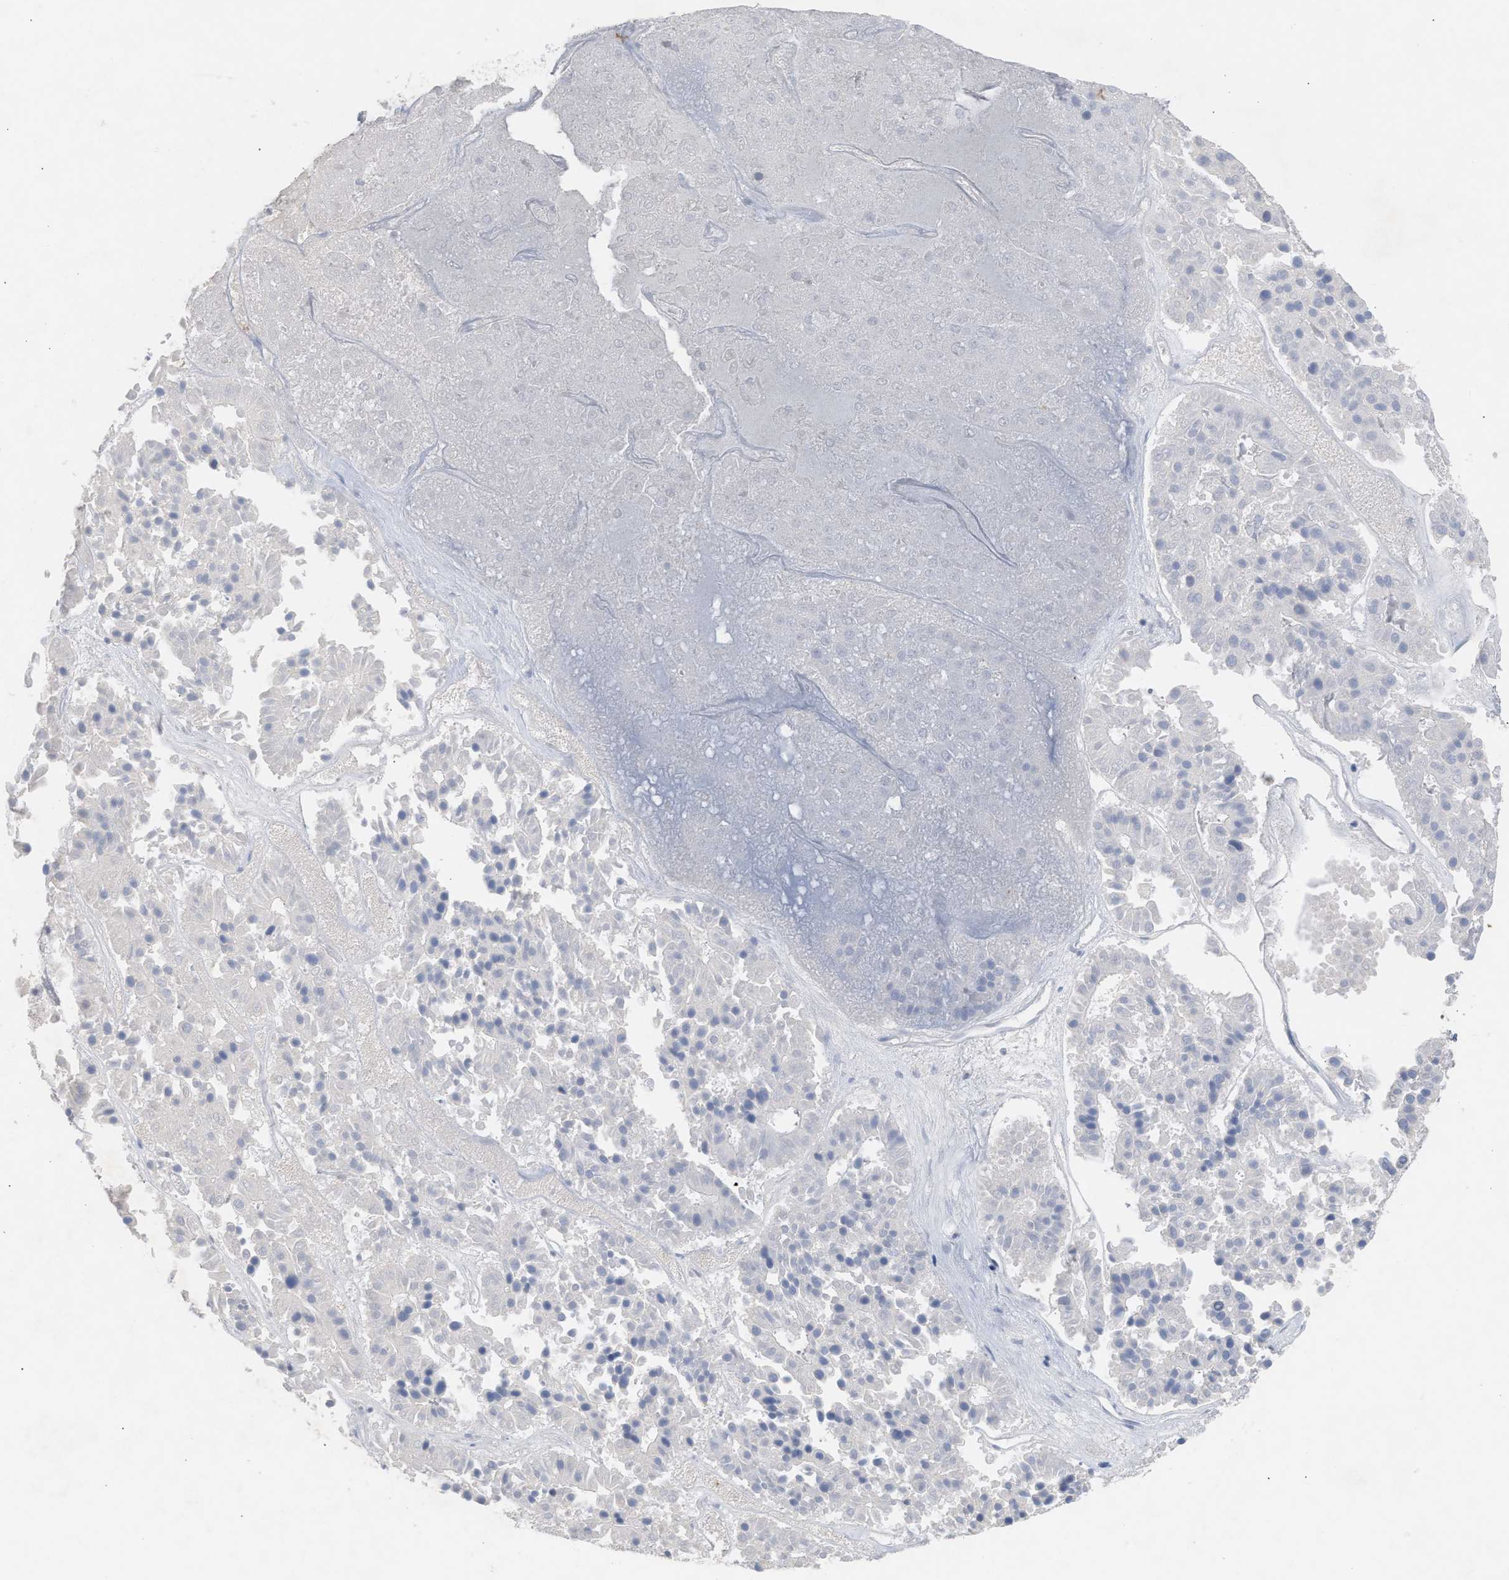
{"staining": {"intensity": "negative", "quantity": "none", "location": "none"}, "tissue": "pancreatic cancer", "cell_type": "Tumor cells", "image_type": "cancer", "snomed": [{"axis": "morphology", "description": "Adenocarcinoma, NOS"}, {"axis": "topography", "description": "Pancreas"}], "caption": "Image shows no protein staining in tumor cells of pancreatic adenocarcinoma tissue.", "gene": "SELENOM", "patient": {"sex": "male", "age": 50}}